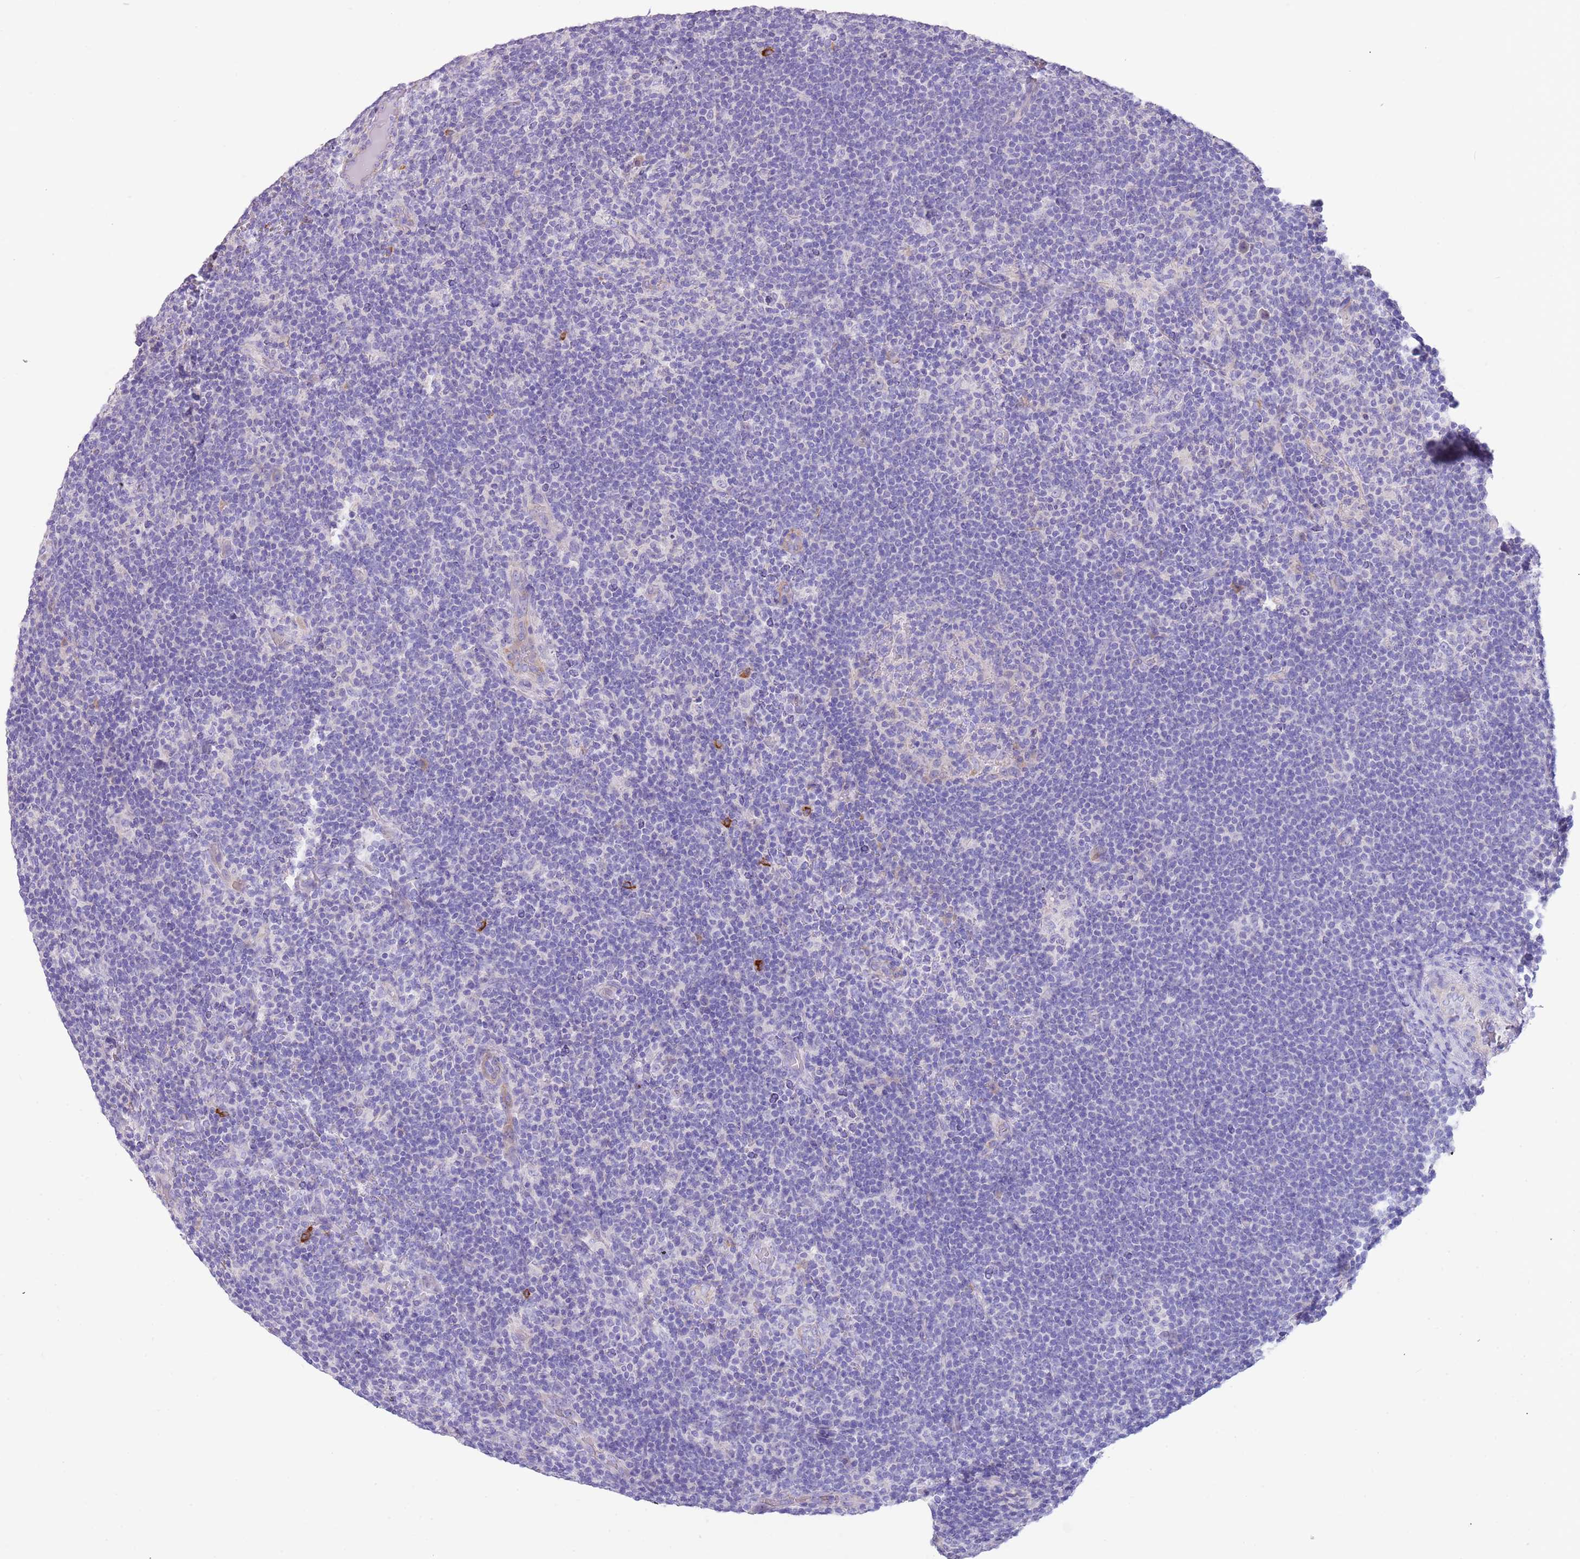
{"staining": {"intensity": "negative", "quantity": "none", "location": "none"}, "tissue": "lymphoma", "cell_type": "Tumor cells", "image_type": "cancer", "snomed": [{"axis": "morphology", "description": "Hodgkin's disease, NOS"}, {"axis": "topography", "description": "Lymph node"}], "caption": "Image shows no protein positivity in tumor cells of lymphoma tissue.", "gene": "TRMO", "patient": {"sex": "female", "age": 57}}